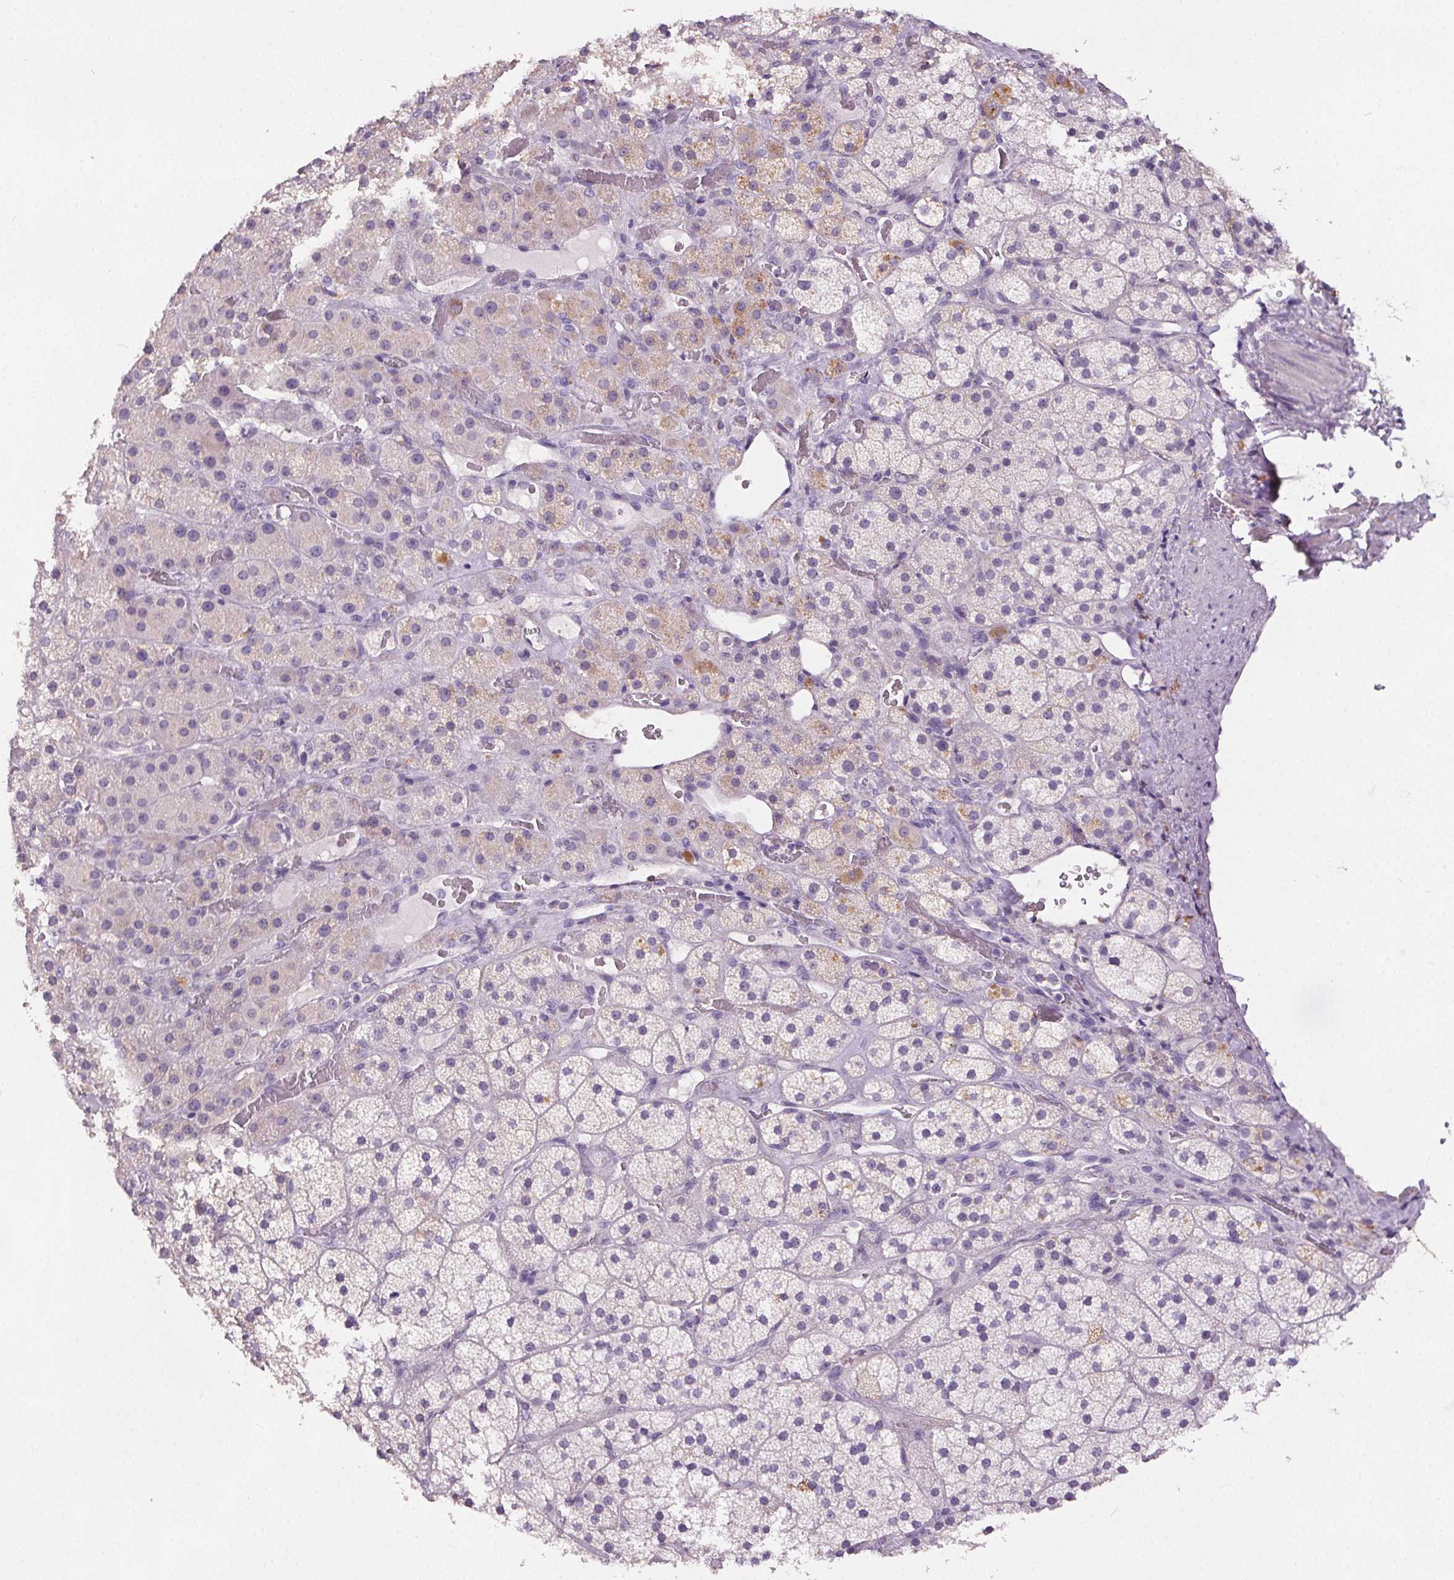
{"staining": {"intensity": "moderate", "quantity": "<25%", "location": "cytoplasmic/membranous"}, "tissue": "adrenal gland", "cell_type": "Glandular cells", "image_type": "normal", "snomed": [{"axis": "morphology", "description": "Normal tissue, NOS"}, {"axis": "topography", "description": "Adrenal gland"}], "caption": "Protein staining displays moderate cytoplasmic/membranous staining in approximately <25% of glandular cells in unremarkable adrenal gland.", "gene": "GPIHBP1", "patient": {"sex": "male", "age": 57}}